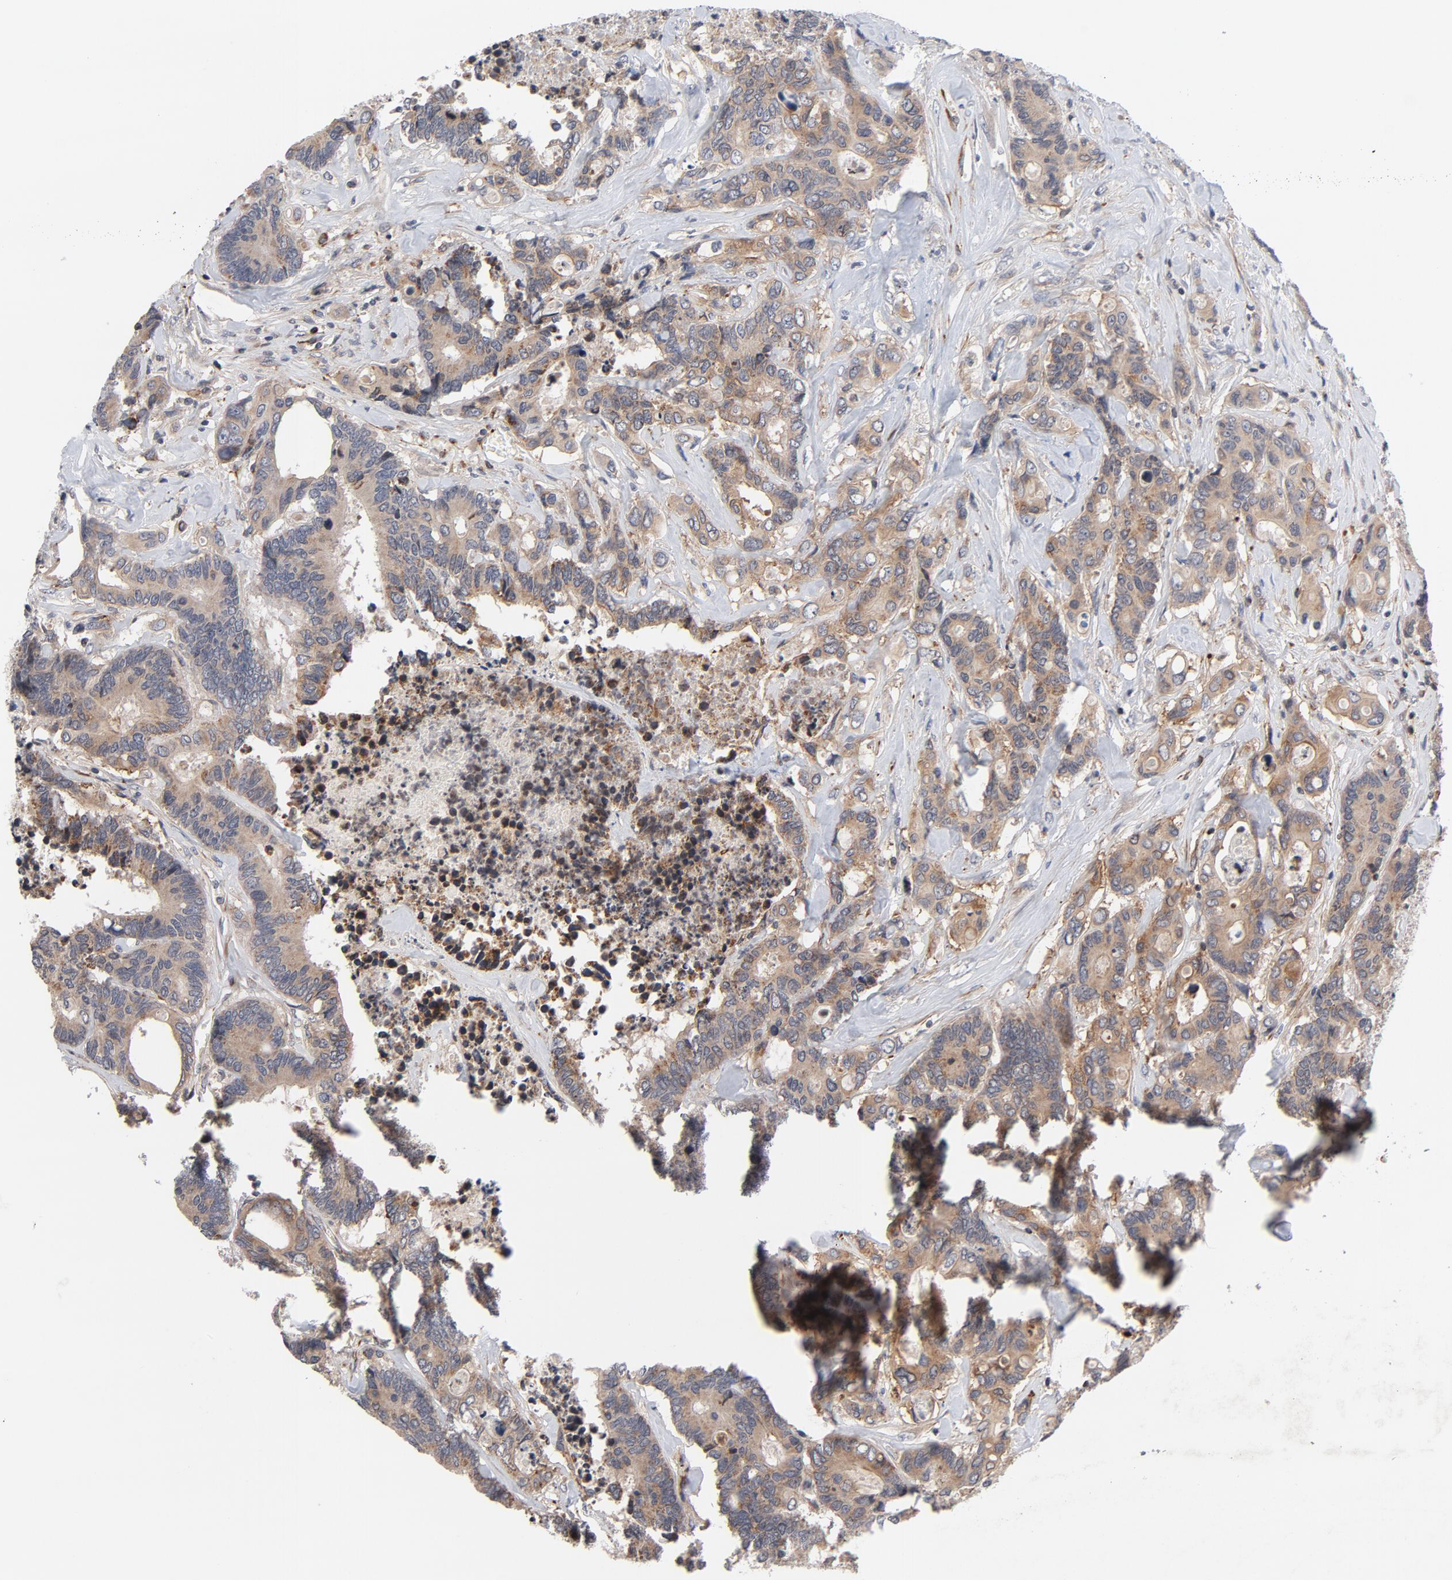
{"staining": {"intensity": "weak", "quantity": ">75%", "location": "cytoplasmic/membranous"}, "tissue": "colorectal cancer", "cell_type": "Tumor cells", "image_type": "cancer", "snomed": [{"axis": "morphology", "description": "Adenocarcinoma, NOS"}, {"axis": "topography", "description": "Rectum"}], "caption": "Tumor cells demonstrate low levels of weak cytoplasmic/membranous expression in about >75% of cells in human adenocarcinoma (colorectal). Using DAB (brown) and hematoxylin (blue) stains, captured at high magnification using brightfield microscopy.", "gene": "DNAAF2", "patient": {"sex": "male", "age": 55}}